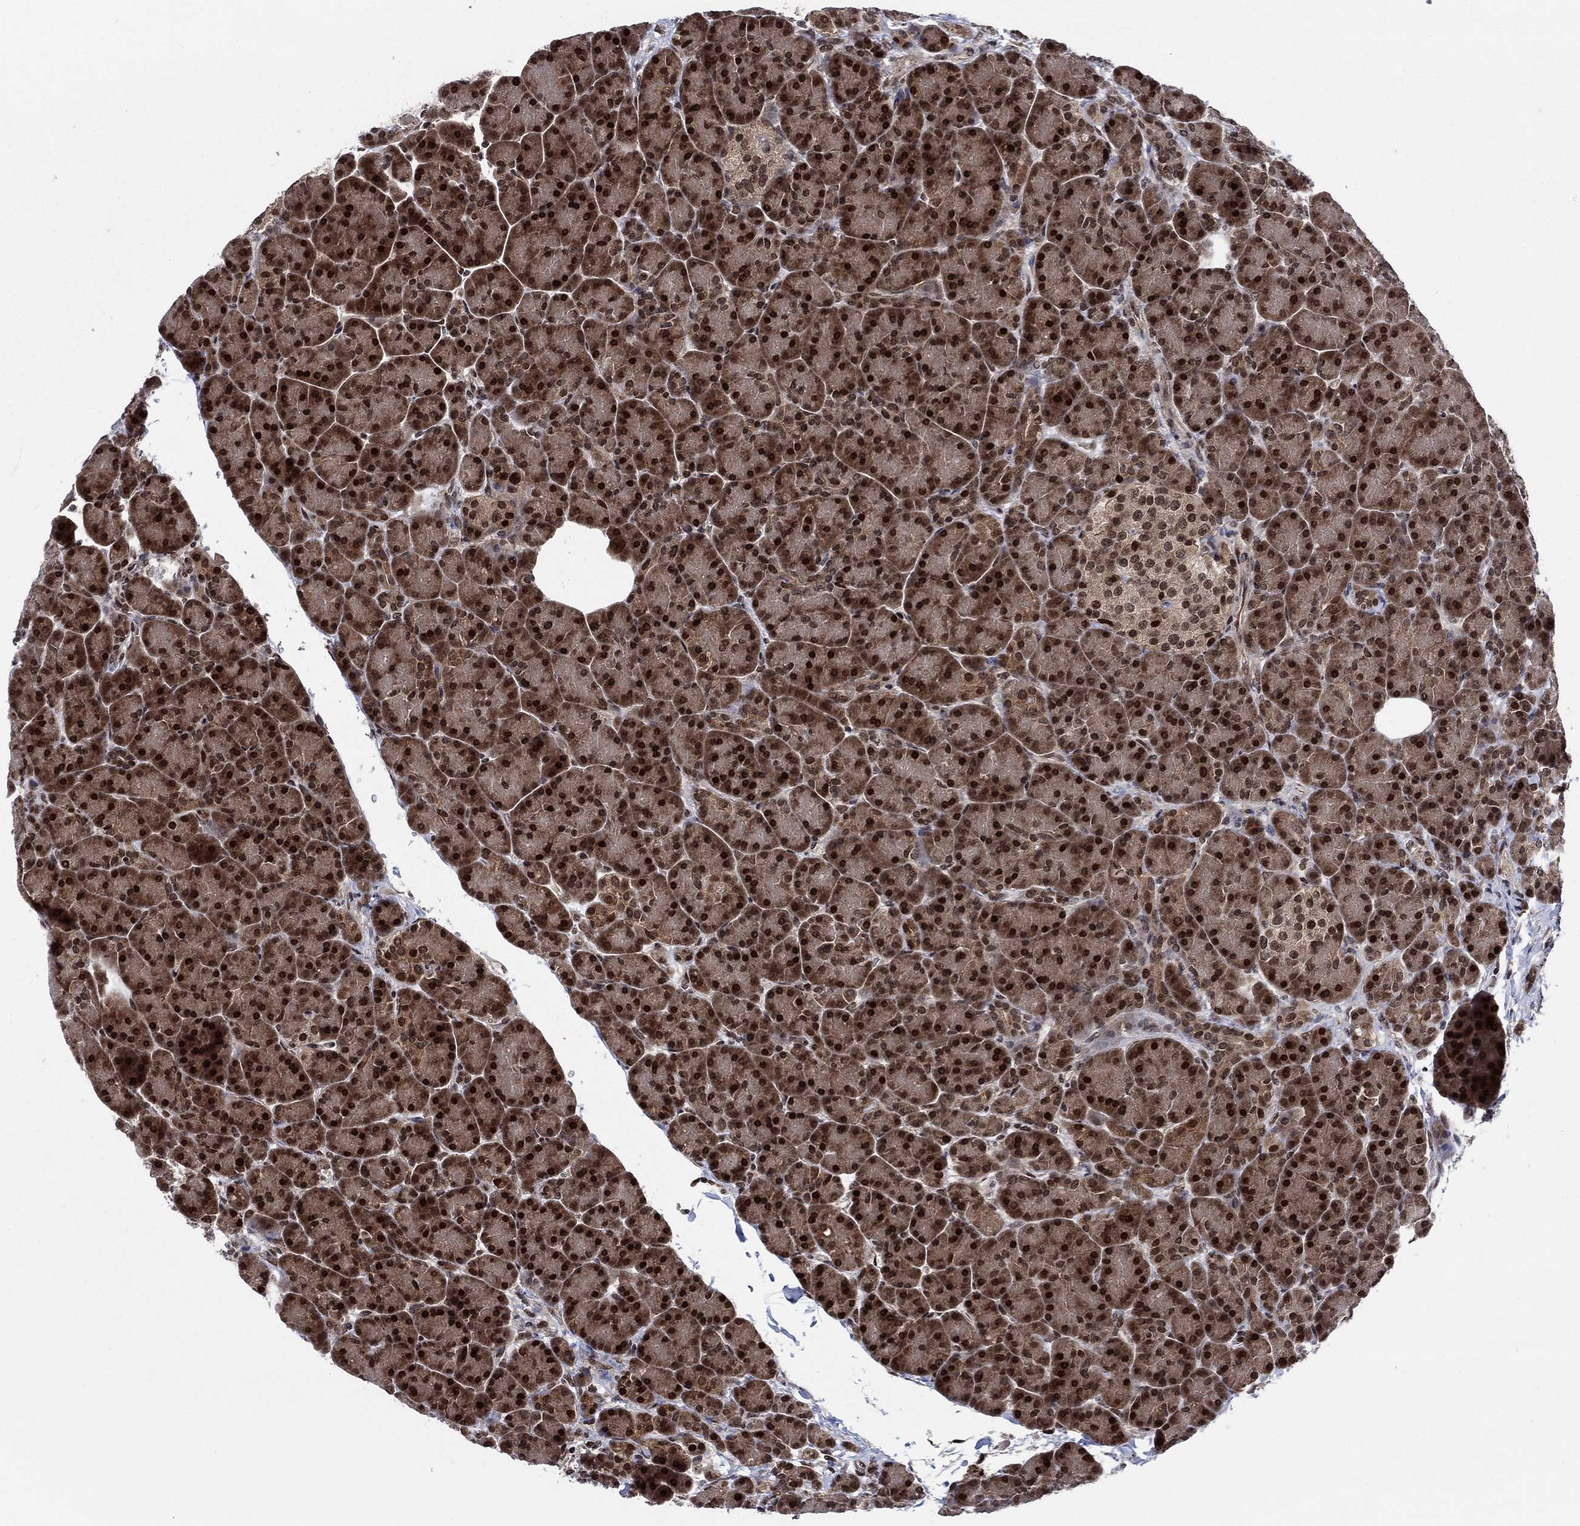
{"staining": {"intensity": "strong", "quantity": "25%-75%", "location": "cytoplasmic/membranous,nuclear"}, "tissue": "pancreas", "cell_type": "Exocrine glandular cells", "image_type": "normal", "snomed": [{"axis": "morphology", "description": "Normal tissue, NOS"}, {"axis": "topography", "description": "Pancreas"}], "caption": "High-magnification brightfield microscopy of unremarkable pancreas stained with DAB (3,3'-diaminobenzidine) (brown) and counterstained with hematoxylin (blue). exocrine glandular cells exhibit strong cytoplasmic/membranous,nuclear positivity is appreciated in about25%-75% of cells.", "gene": "PRICKLE4", "patient": {"sex": "female", "age": 63}}